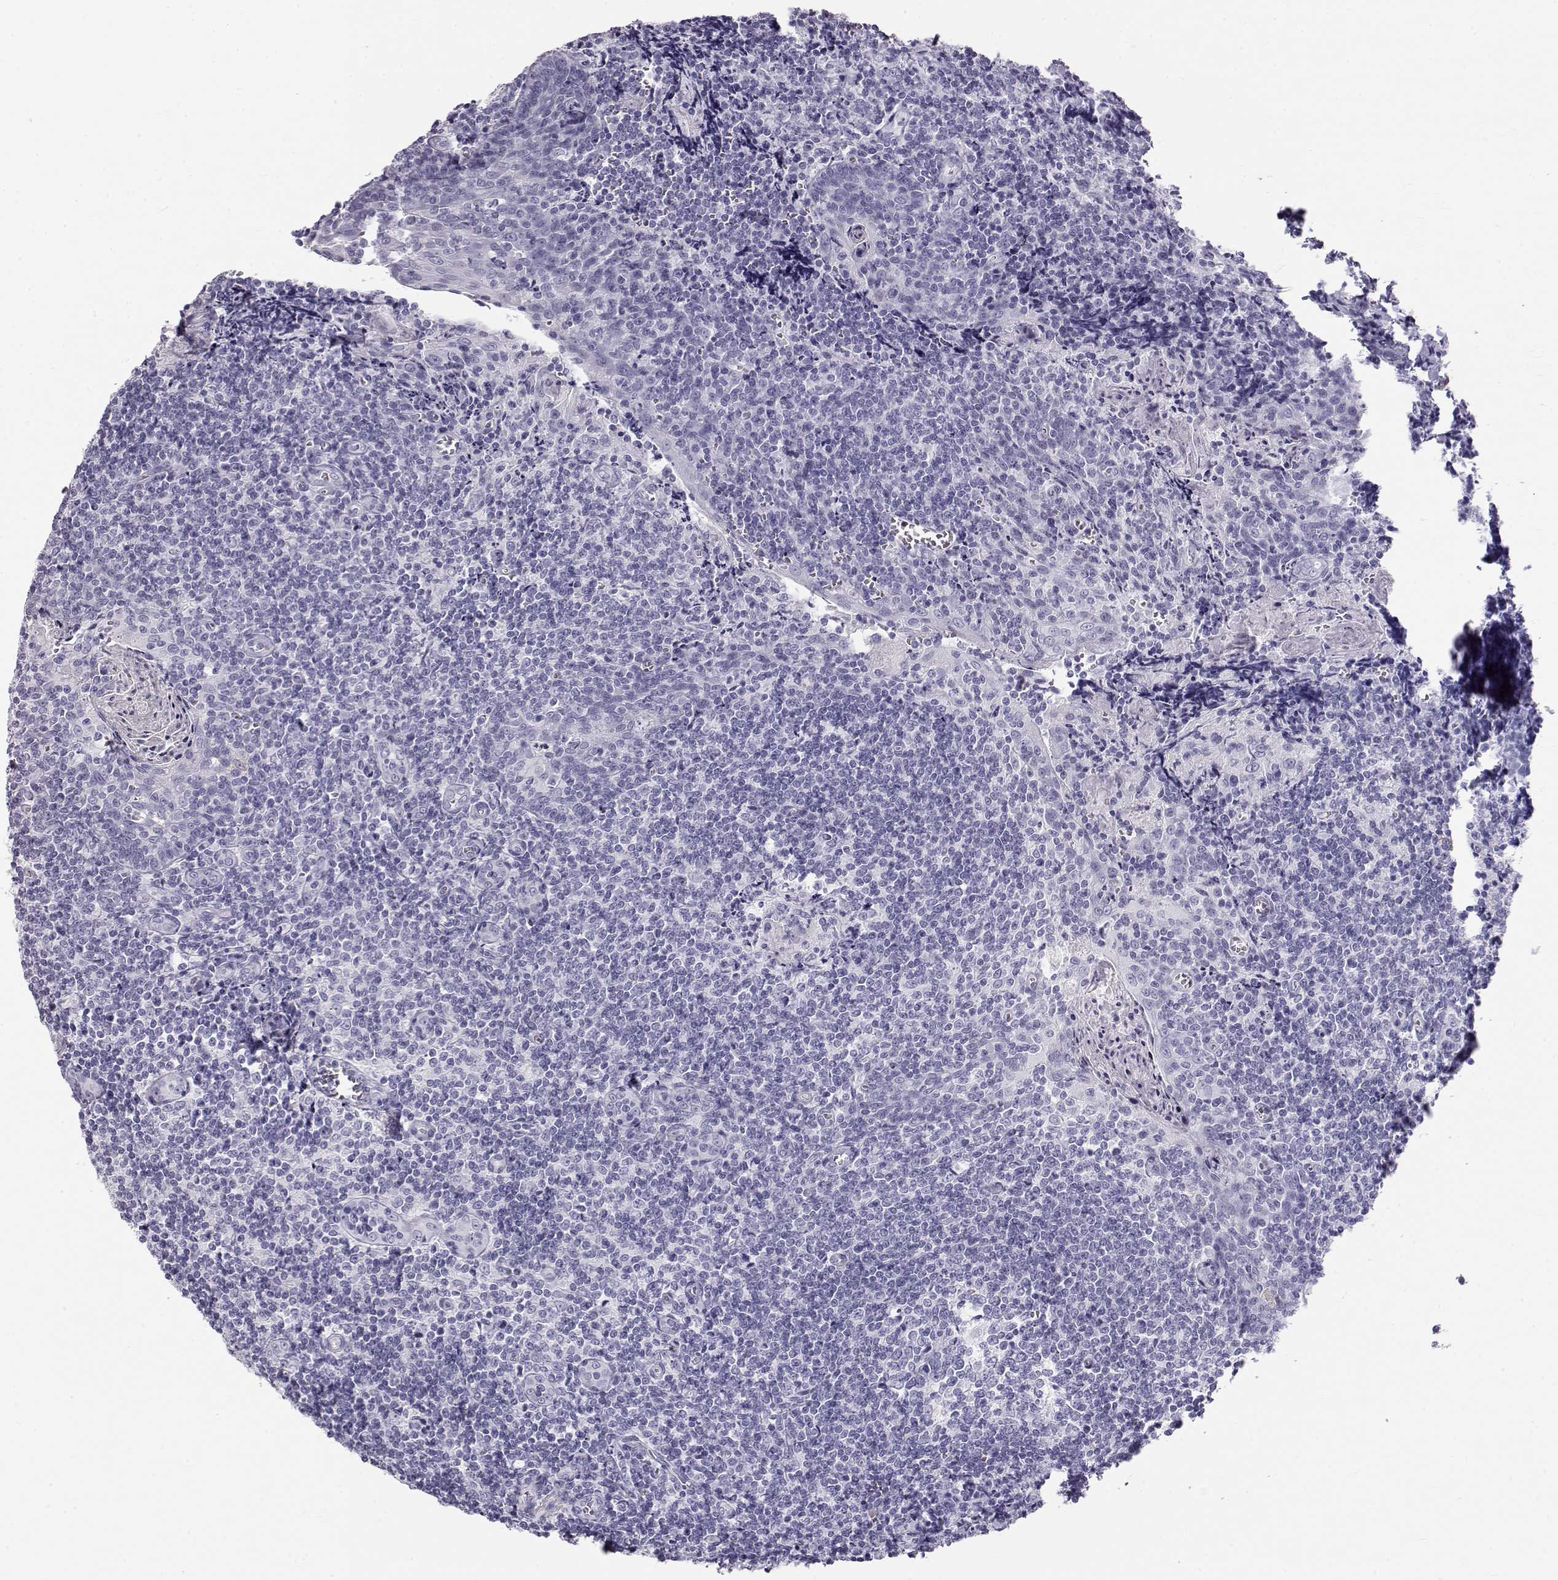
{"staining": {"intensity": "negative", "quantity": "none", "location": "none"}, "tissue": "tonsil", "cell_type": "Germinal center cells", "image_type": "normal", "snomed": [{"axis": "morphology", "description": "Normal tissue, NOS"}, {"axis": "morphology", "description": "Inflammation, NOS"}, {"axis": "topography", "description": "Tonsil"}], "caption": "This is a photomicrograph of IHC staining of unremarkable tonsil, which shows no positivity in germinal center cells.", "gene": "RD3", "patient": {"sex": "female", "age": 31}}